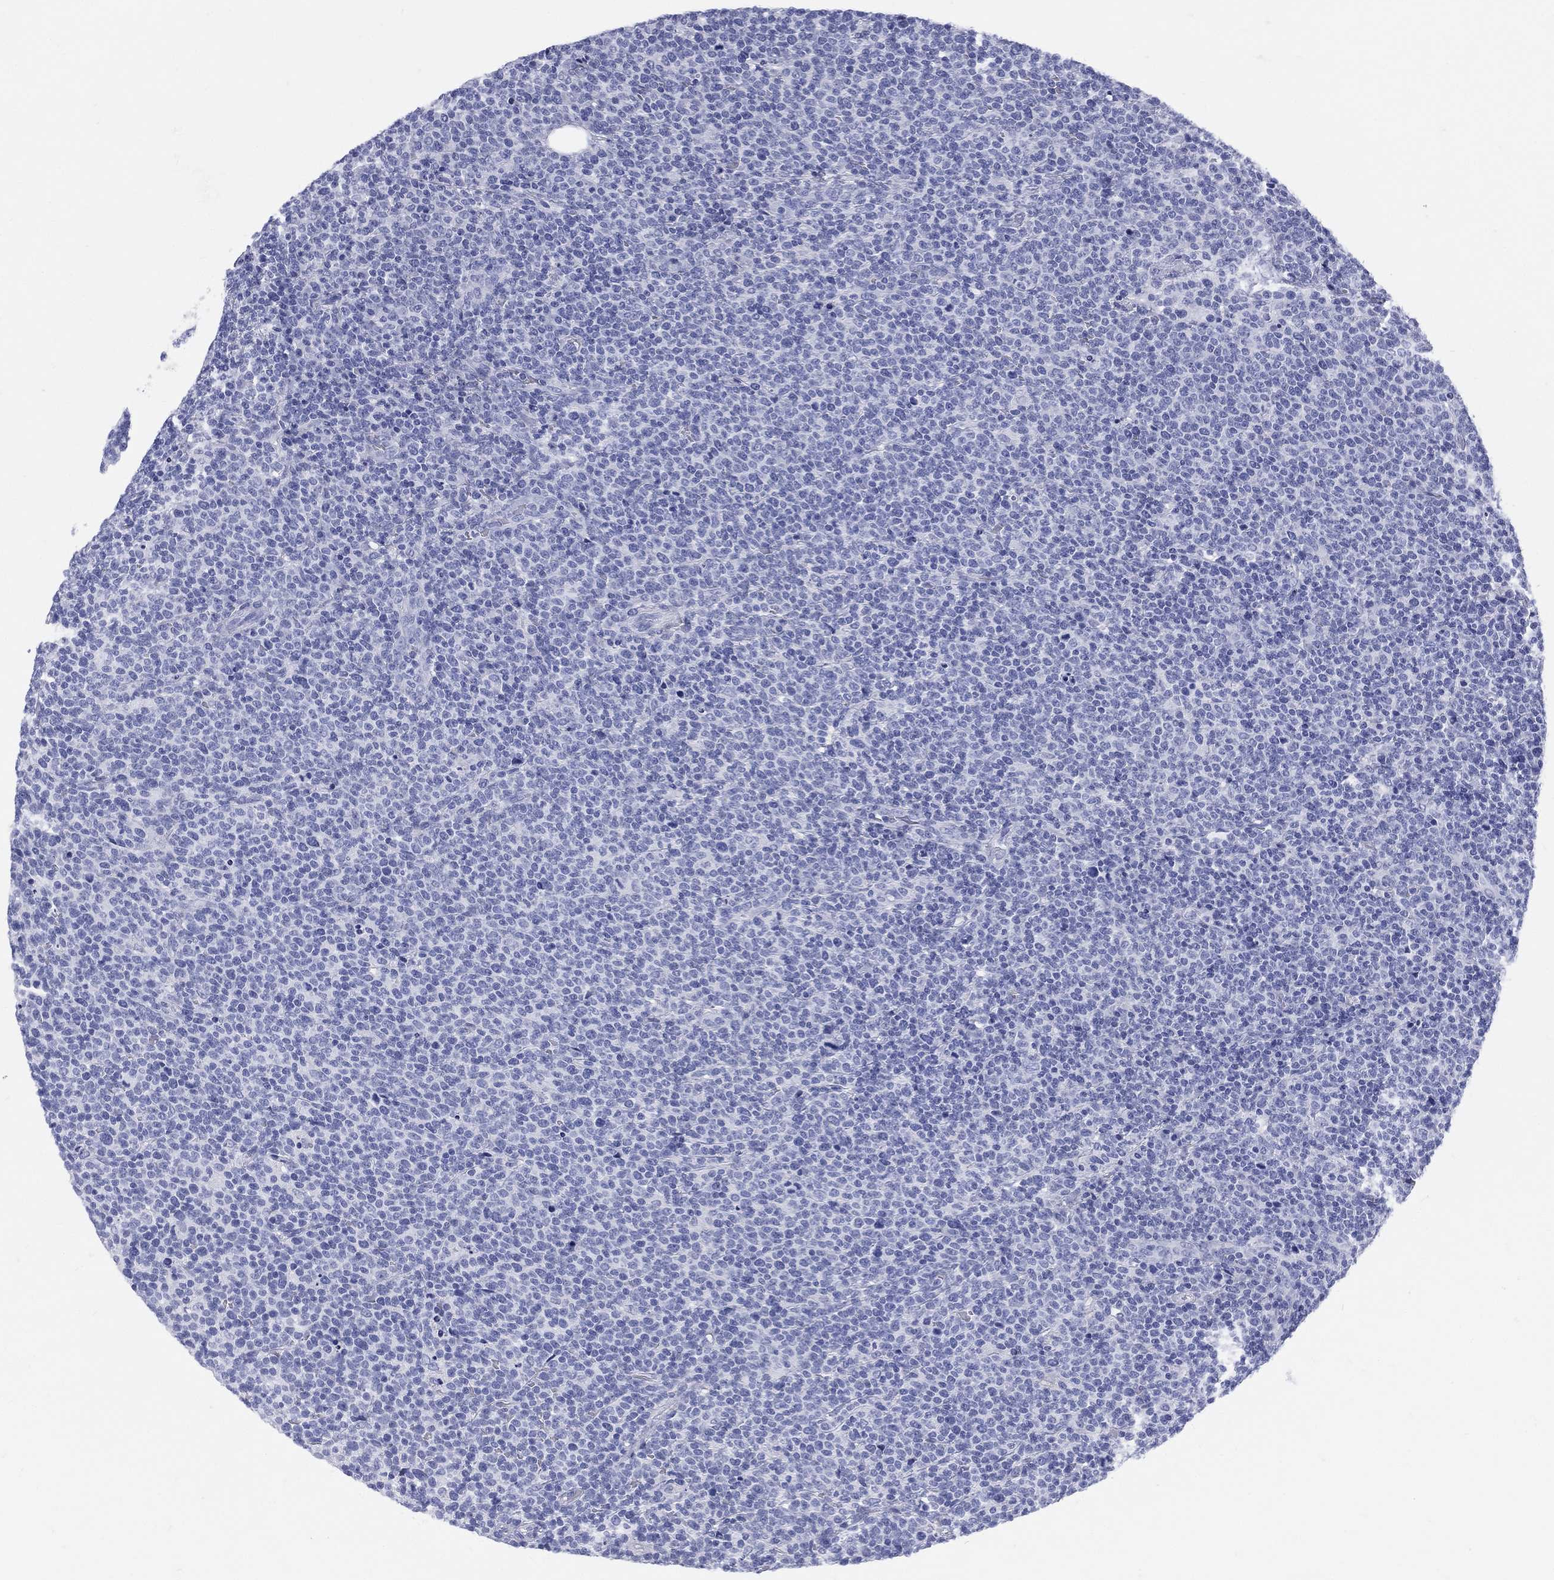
{"staining": {"intensity": "negative", "quantity": "none", "location": "none"}, "tissue": "lymphoma", "cell_type": "Tumor cells", "image_type": "cancer", "snomed": [{"axis": "morphology", "description": "Malignant lymphoma, non-Hodgkin's type, High grade"}, {"axis": "topography", "description": "Lymph node"}], "caption": "Immunohistochemical staining of human lymphoma exhibits no significant expression in tumor cells. (DAB immunohistochemistry visualized using brightfield microscopy, high magnification).", "gene": "ETNPPL", "patient": {"sex": "male", "age": 61}}